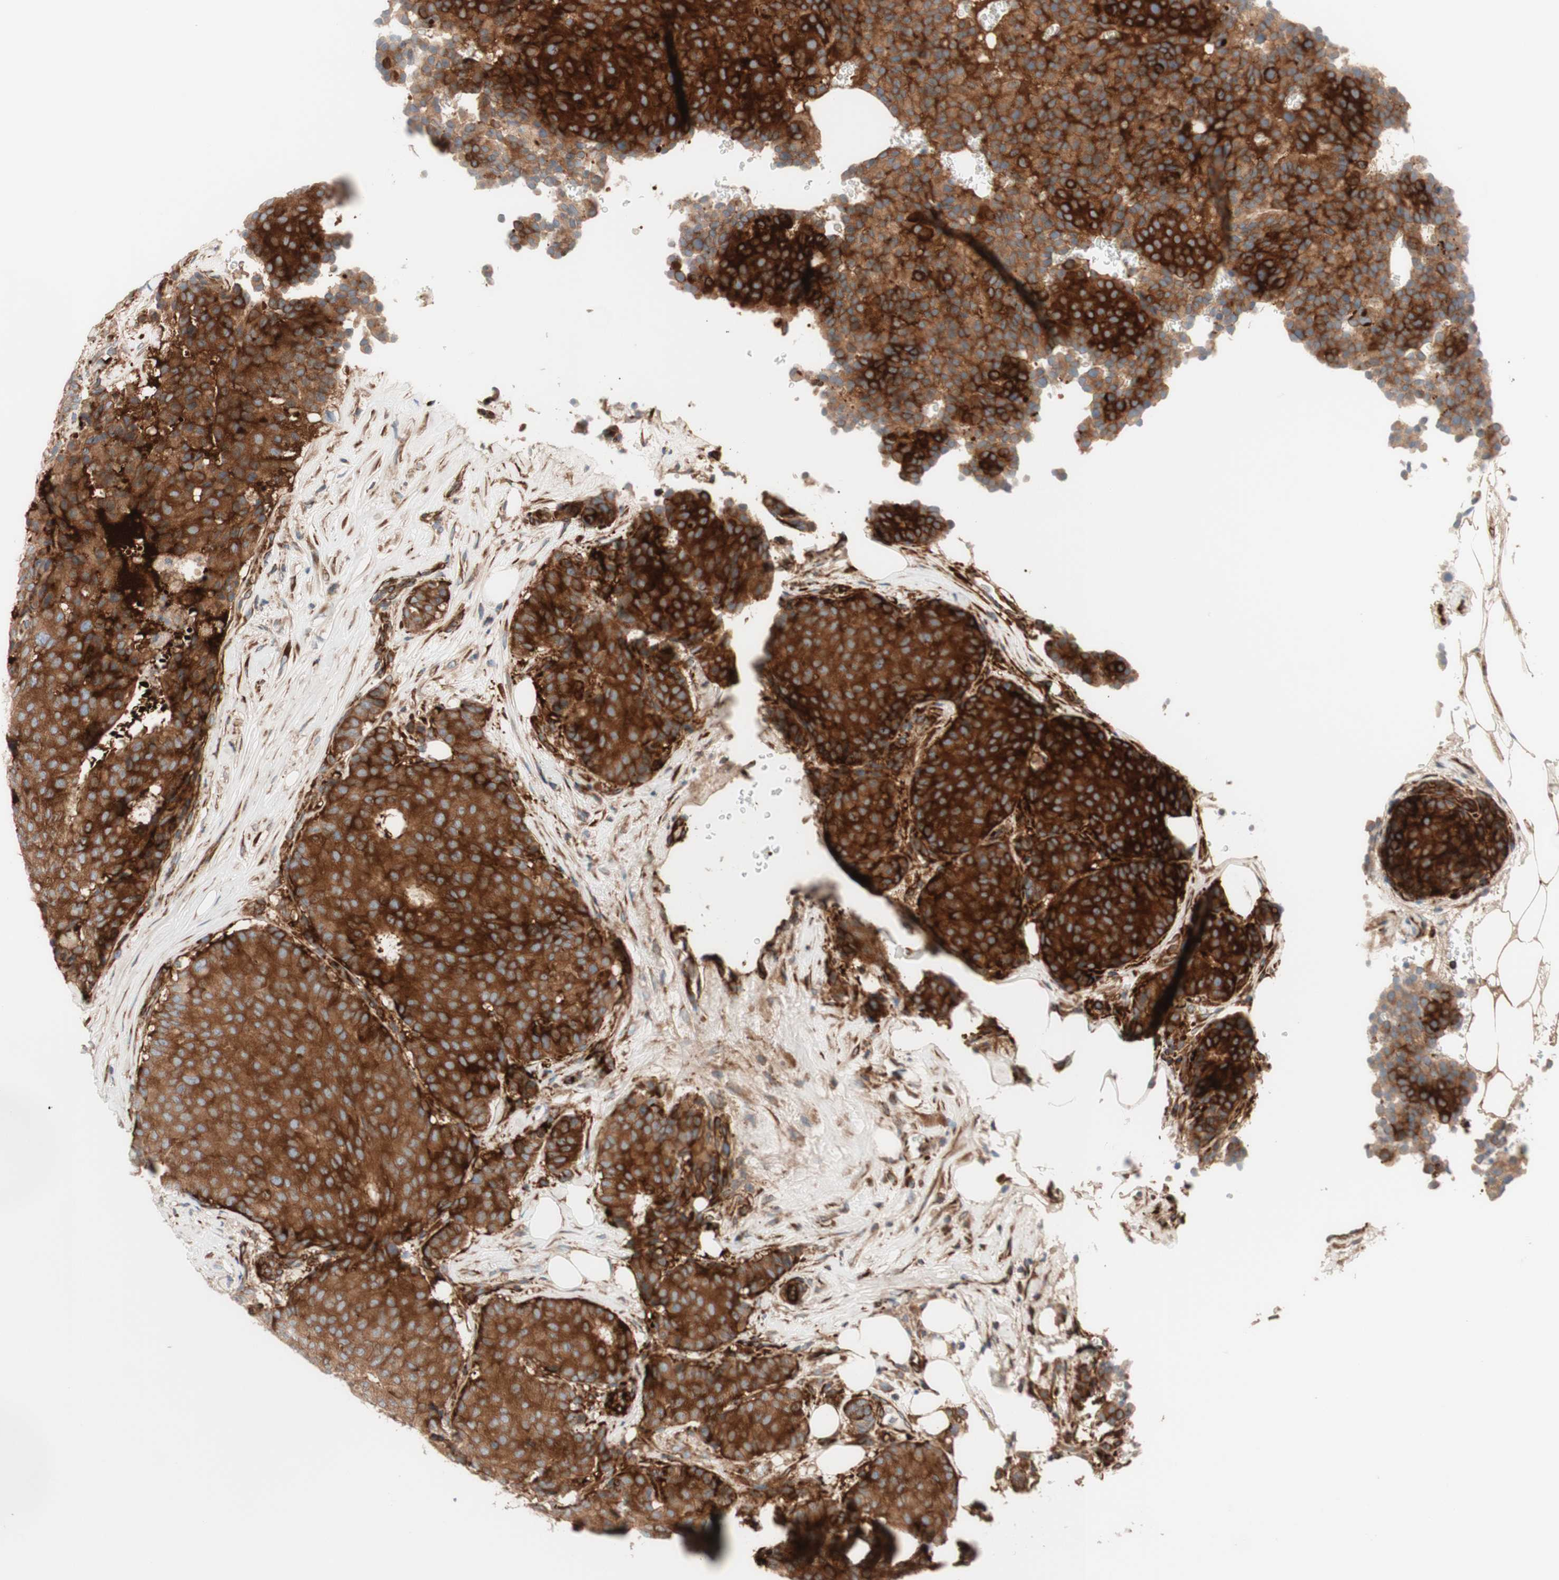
{"staining": {"intensity": "moderate", "quantity": ">75%", "location": "cytoplasmic/membranous"}, "tissue": "breast cancer", "cell_type": "Tumor cells", "image_type": "cancer", "snomed": [{"axis": "morphology", "description": "Duct carcinoma"}, {"axis": "topography", "description": "Breast"}], "caption": "IHC image of neoplastic tissue: breast cancer stained using immunohistochemistry (IHC) exhibits medium levels of moderate protein expression localized specifically in the cytoplasmic/membranous of tumor cells, appearing as a cytoplasmic/membranous brown color.", "gene": "CCN4", "patient": {"sex": "female", "age": 75}}